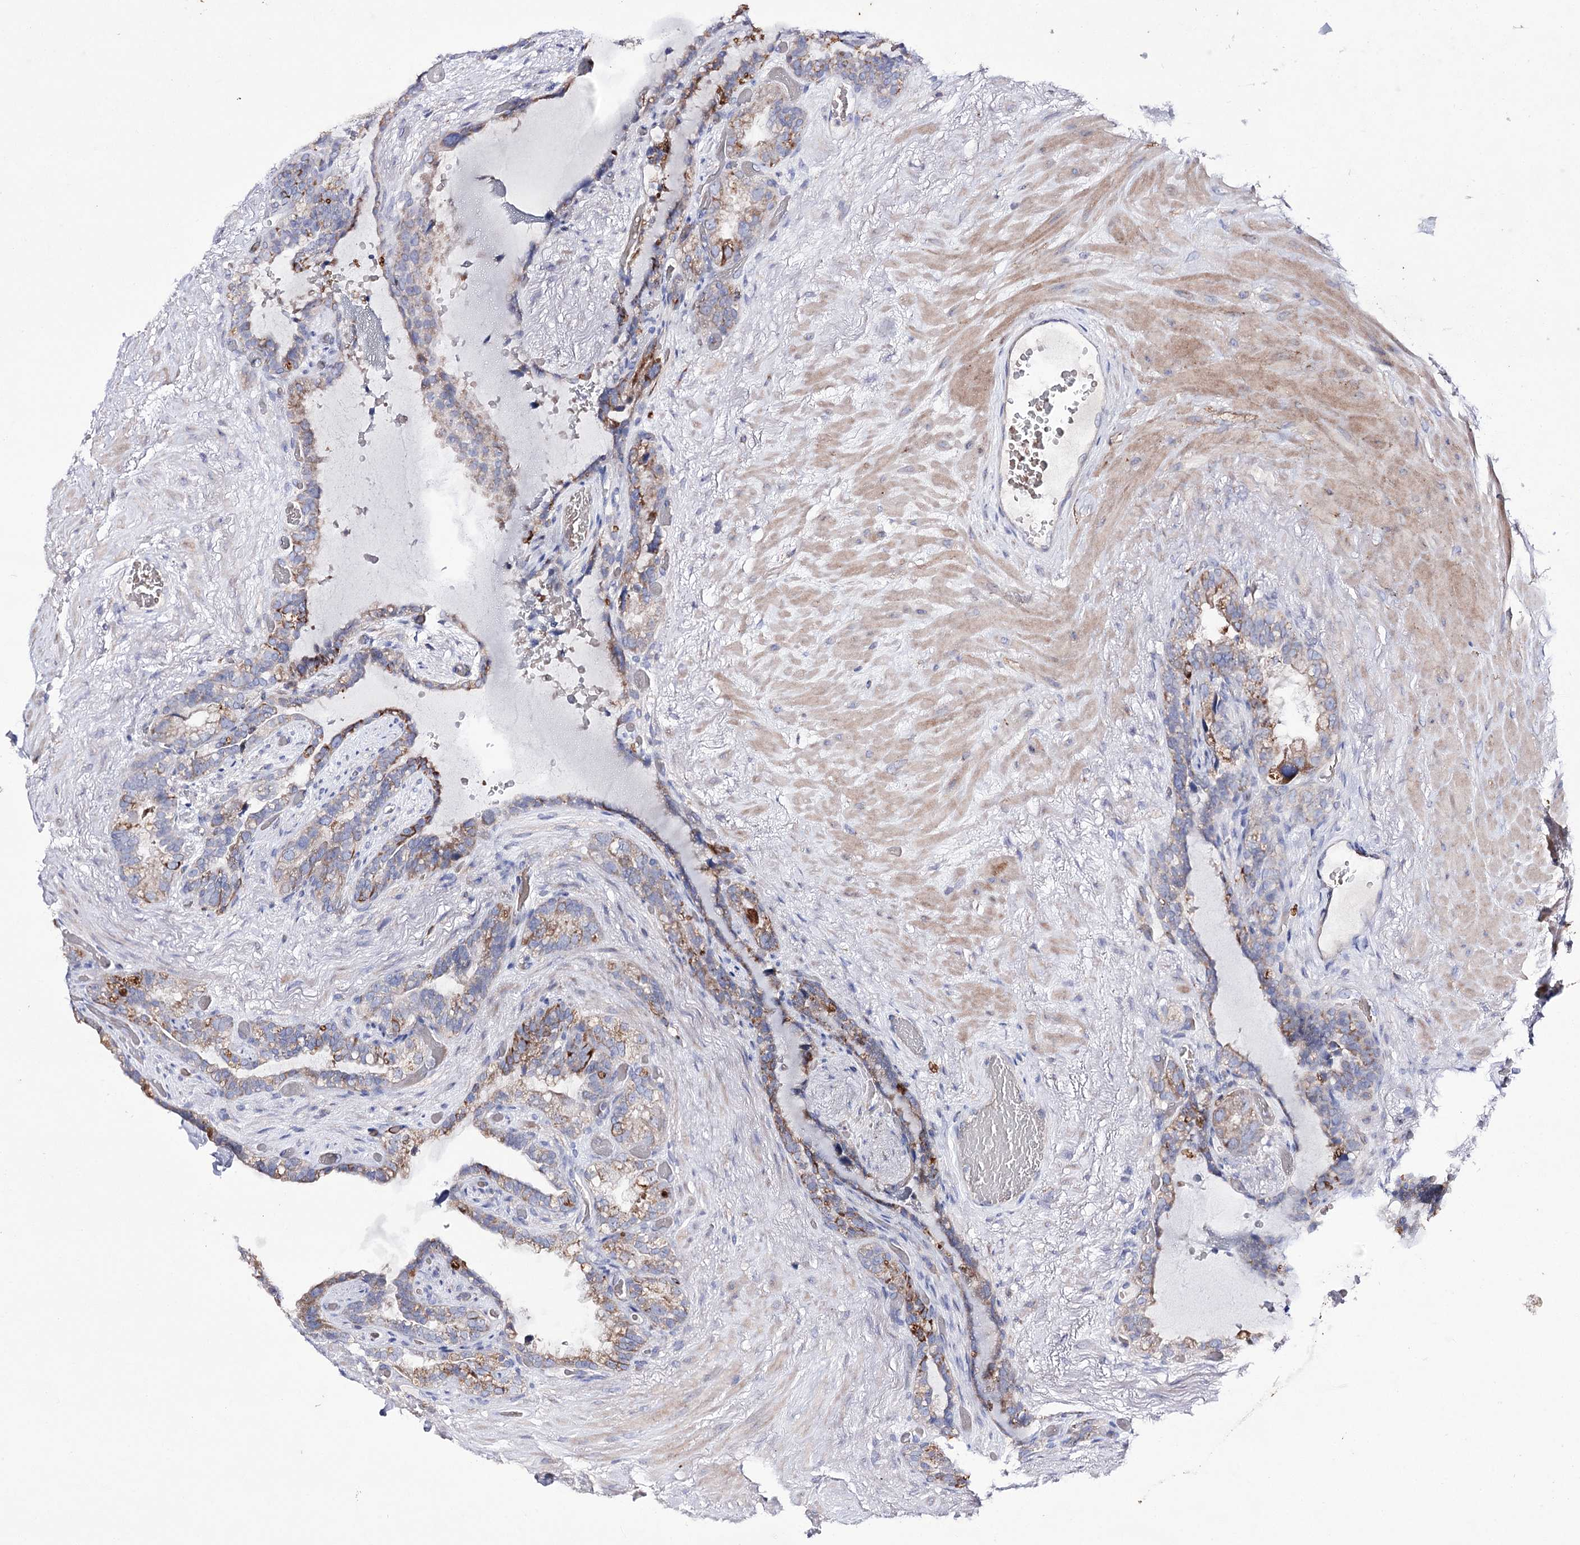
{"staining": {"intensity": "moderate", "quantity": "25%-75%", "location": "cytoplasmic/membranous"}, "tissue": "seminal vesicle", "cell_type": "Glandular cells", "image_type": "normal", "snomed": [{"axis": "morphology", "description": "Normal tissue, NOS"}, {"axis": "topography", "description": "Seminal veicle"}], "caption": "Seminal vesicle stained with IHC reveals moderate cytoplasmic/membranous positivity in approximately 25%-75% of glandular cells.", "gene": "COX15", "patient": {"sex": "male", "age": 80}}